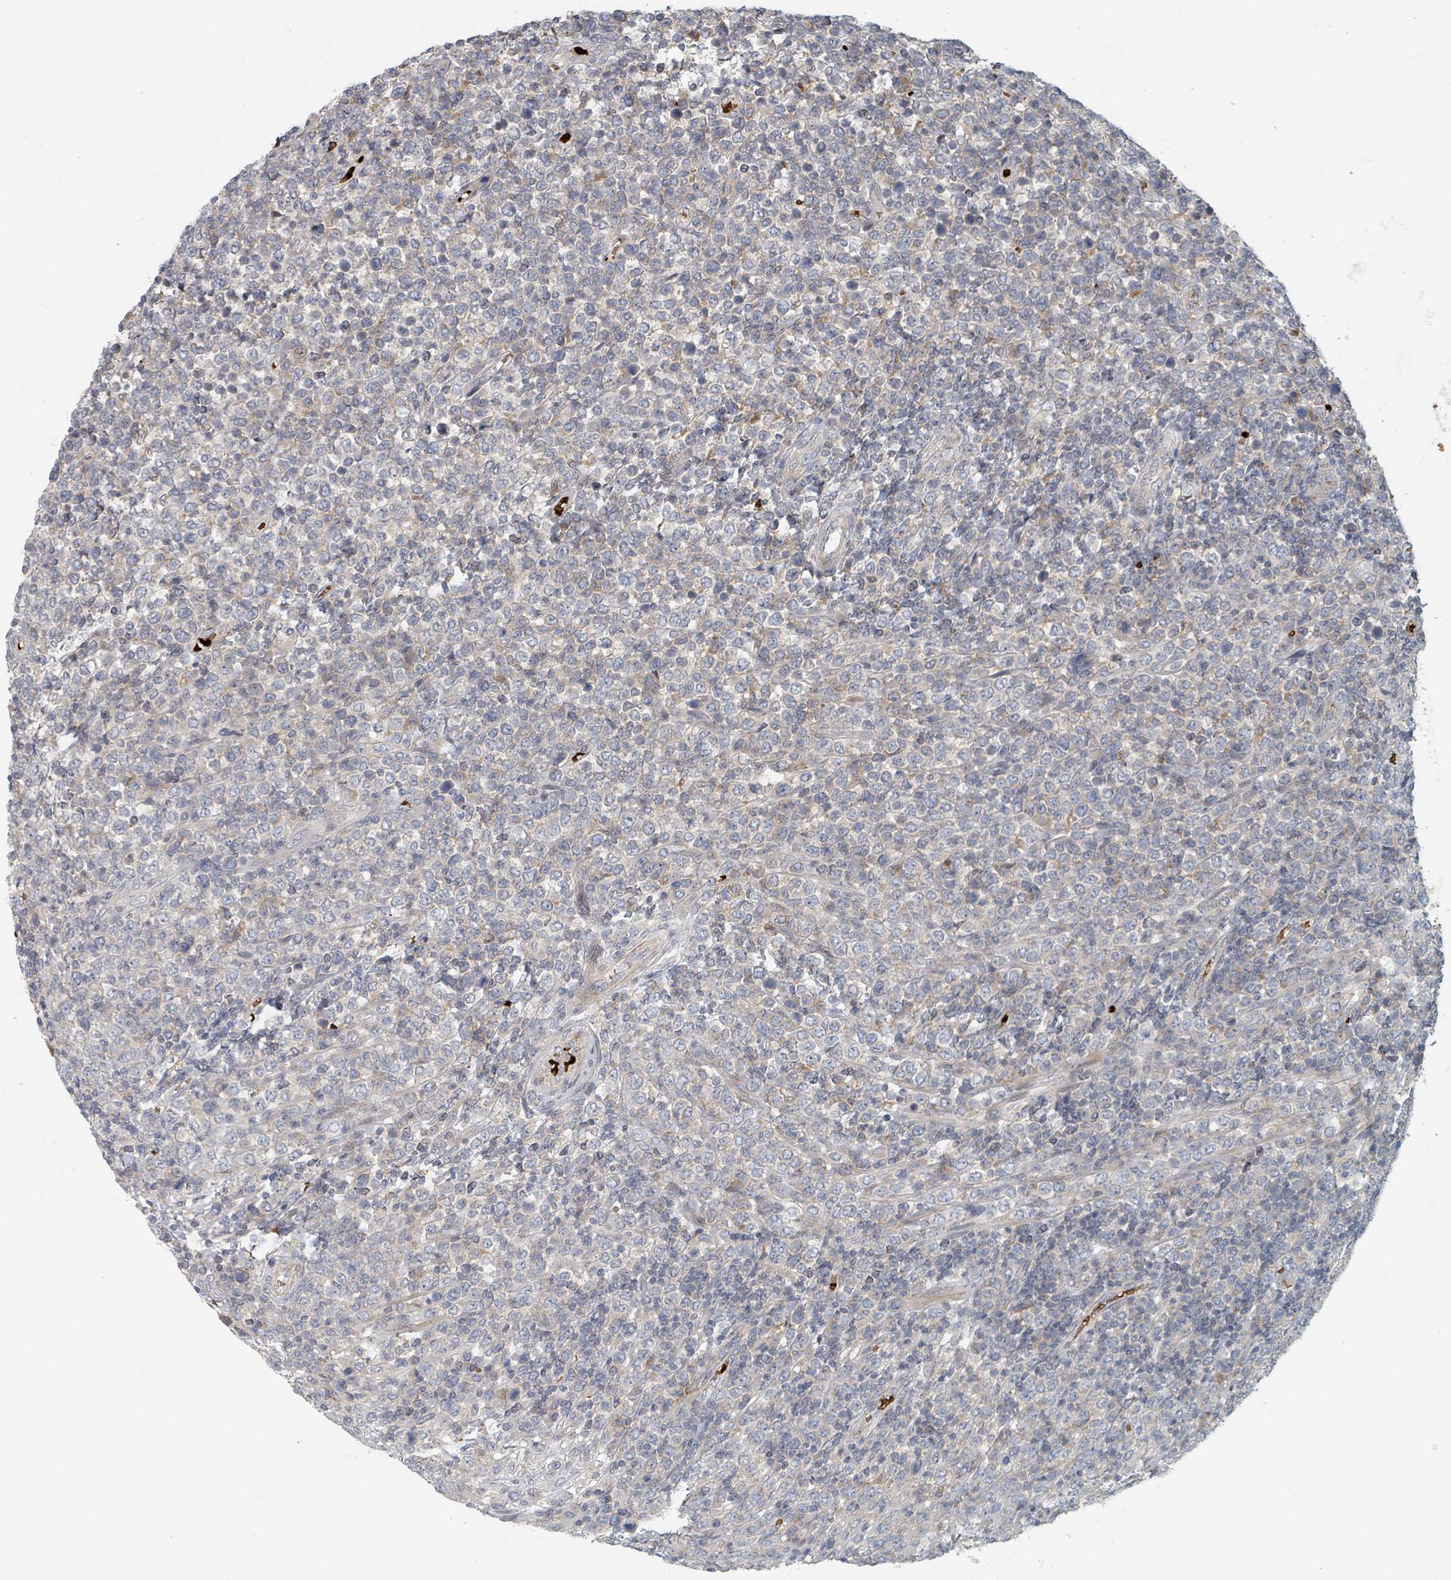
{"staining": {"intensity": "negative", "quantity": "none", "location": "none"}, "tissue": "lymphoma", "cell_type": "Tumor cells", "image_type": "cancer", "snomed": [{"axis": "morphology", "description": "Malignant lymphoma, non-Hodgkin's type, High grade"}, {"axis": "topography", "description": "Soft tissue"}], "caption": "Histopathology image shows no significant protein positivity in tumor cells of high-grade malignant lymphoma, non-Hodgkin's type. Nuclei are stained in blue.", "gene": "TRPC4AP", "patient": {"sex": "female", "age": 56}}